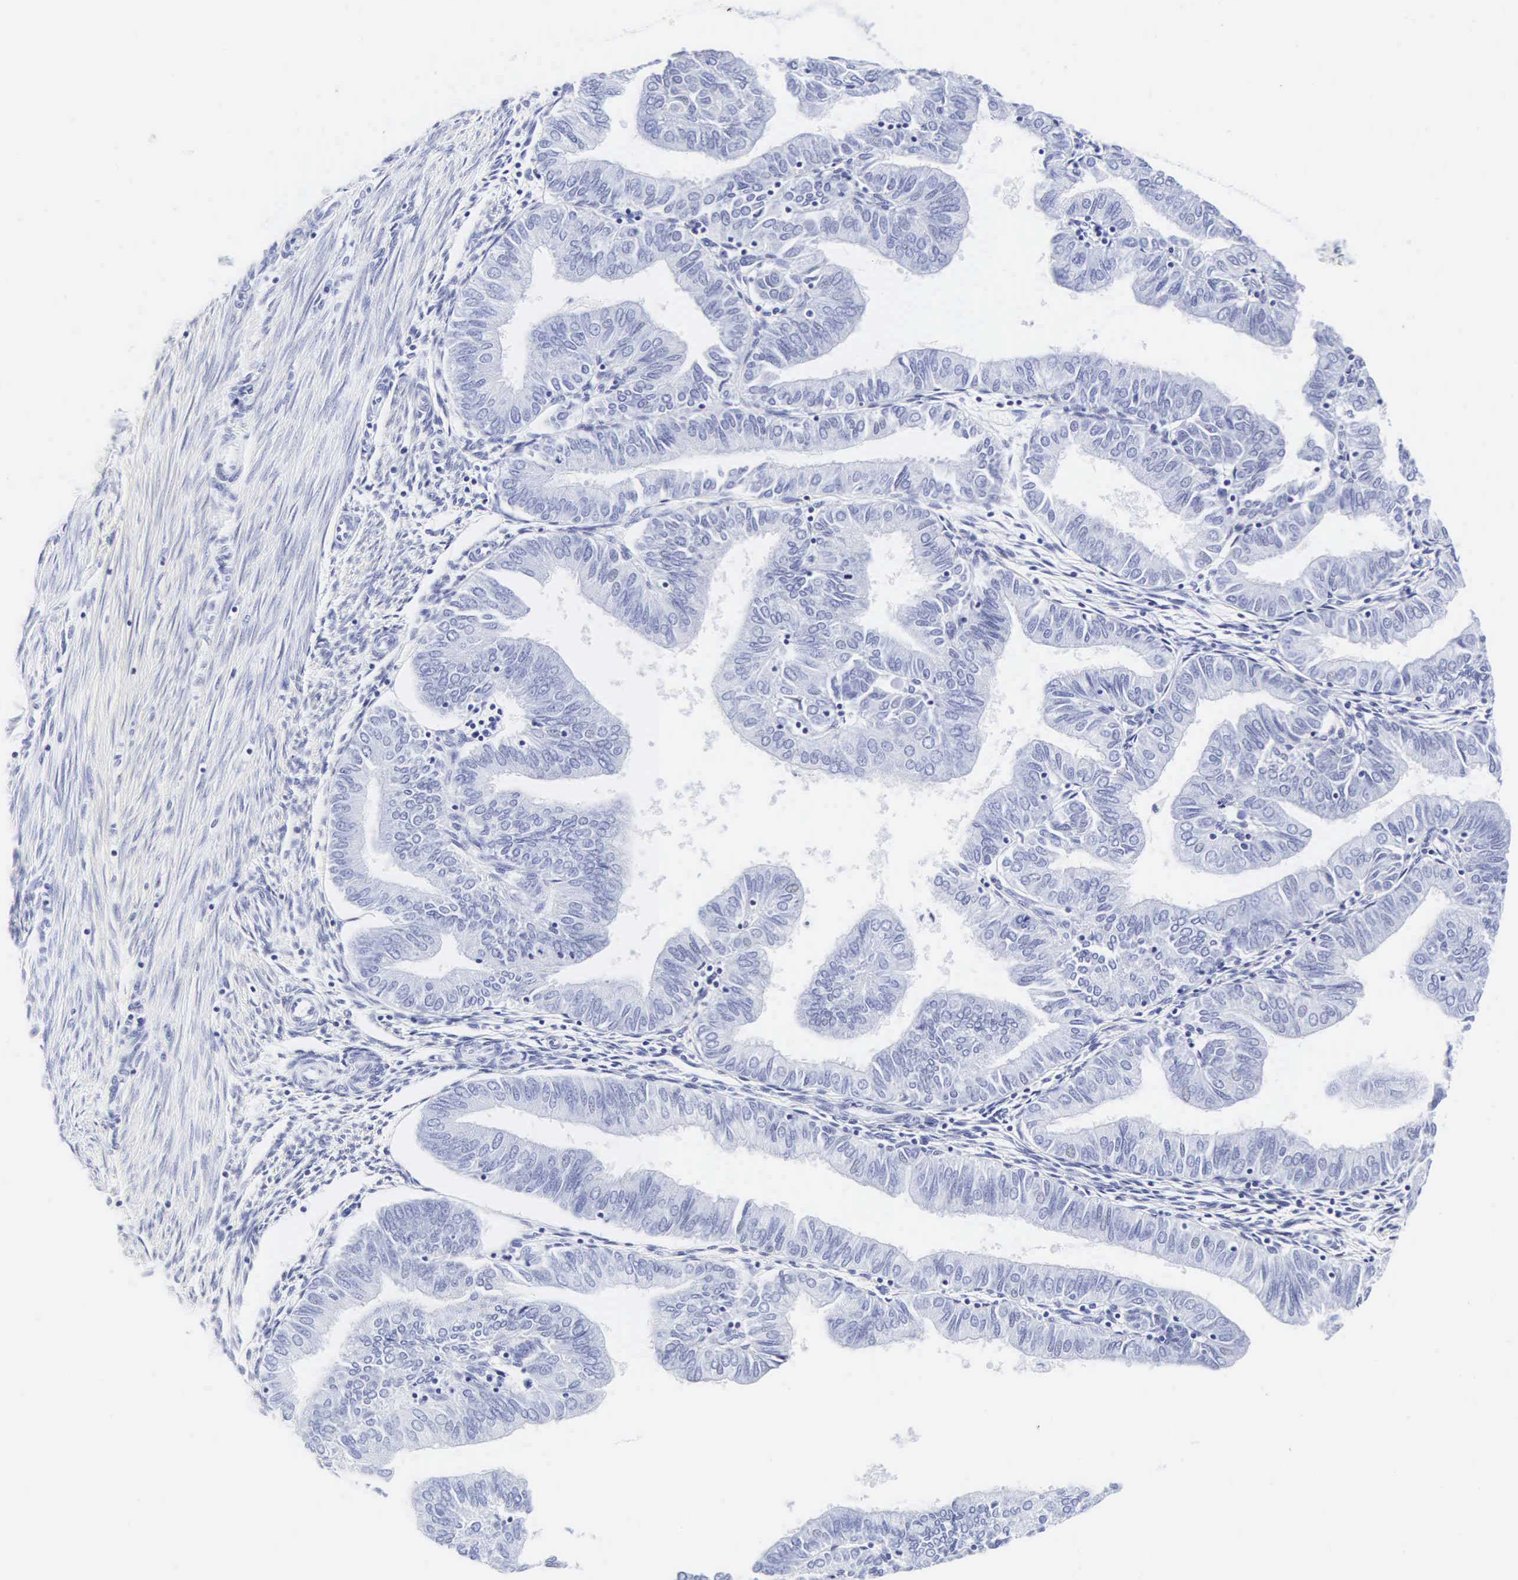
{"staining": {"intensity": "negative", "quantity": "none", "location": "none"}, "tissue": "endometrial cancer", "cell_type": "Tumor cells", "image_type": "cancer", "snomed": [{"axis": "morphology", "description": "Adenocarcinoma, NOS"}, {"axis": "topography", "description": "Endometrium"}], "caption": "This micrograph is of endometrial cancer stained with immunohistochemistry to label a protein in brown with the nuclei are counter-stained blue. There is no staining in tumor cells. (Immunohistochemistry (ihc), brightfield microscopy, high magnification).", "gene": "CGB3", "patient": {"sex": "female", "age": 51}}